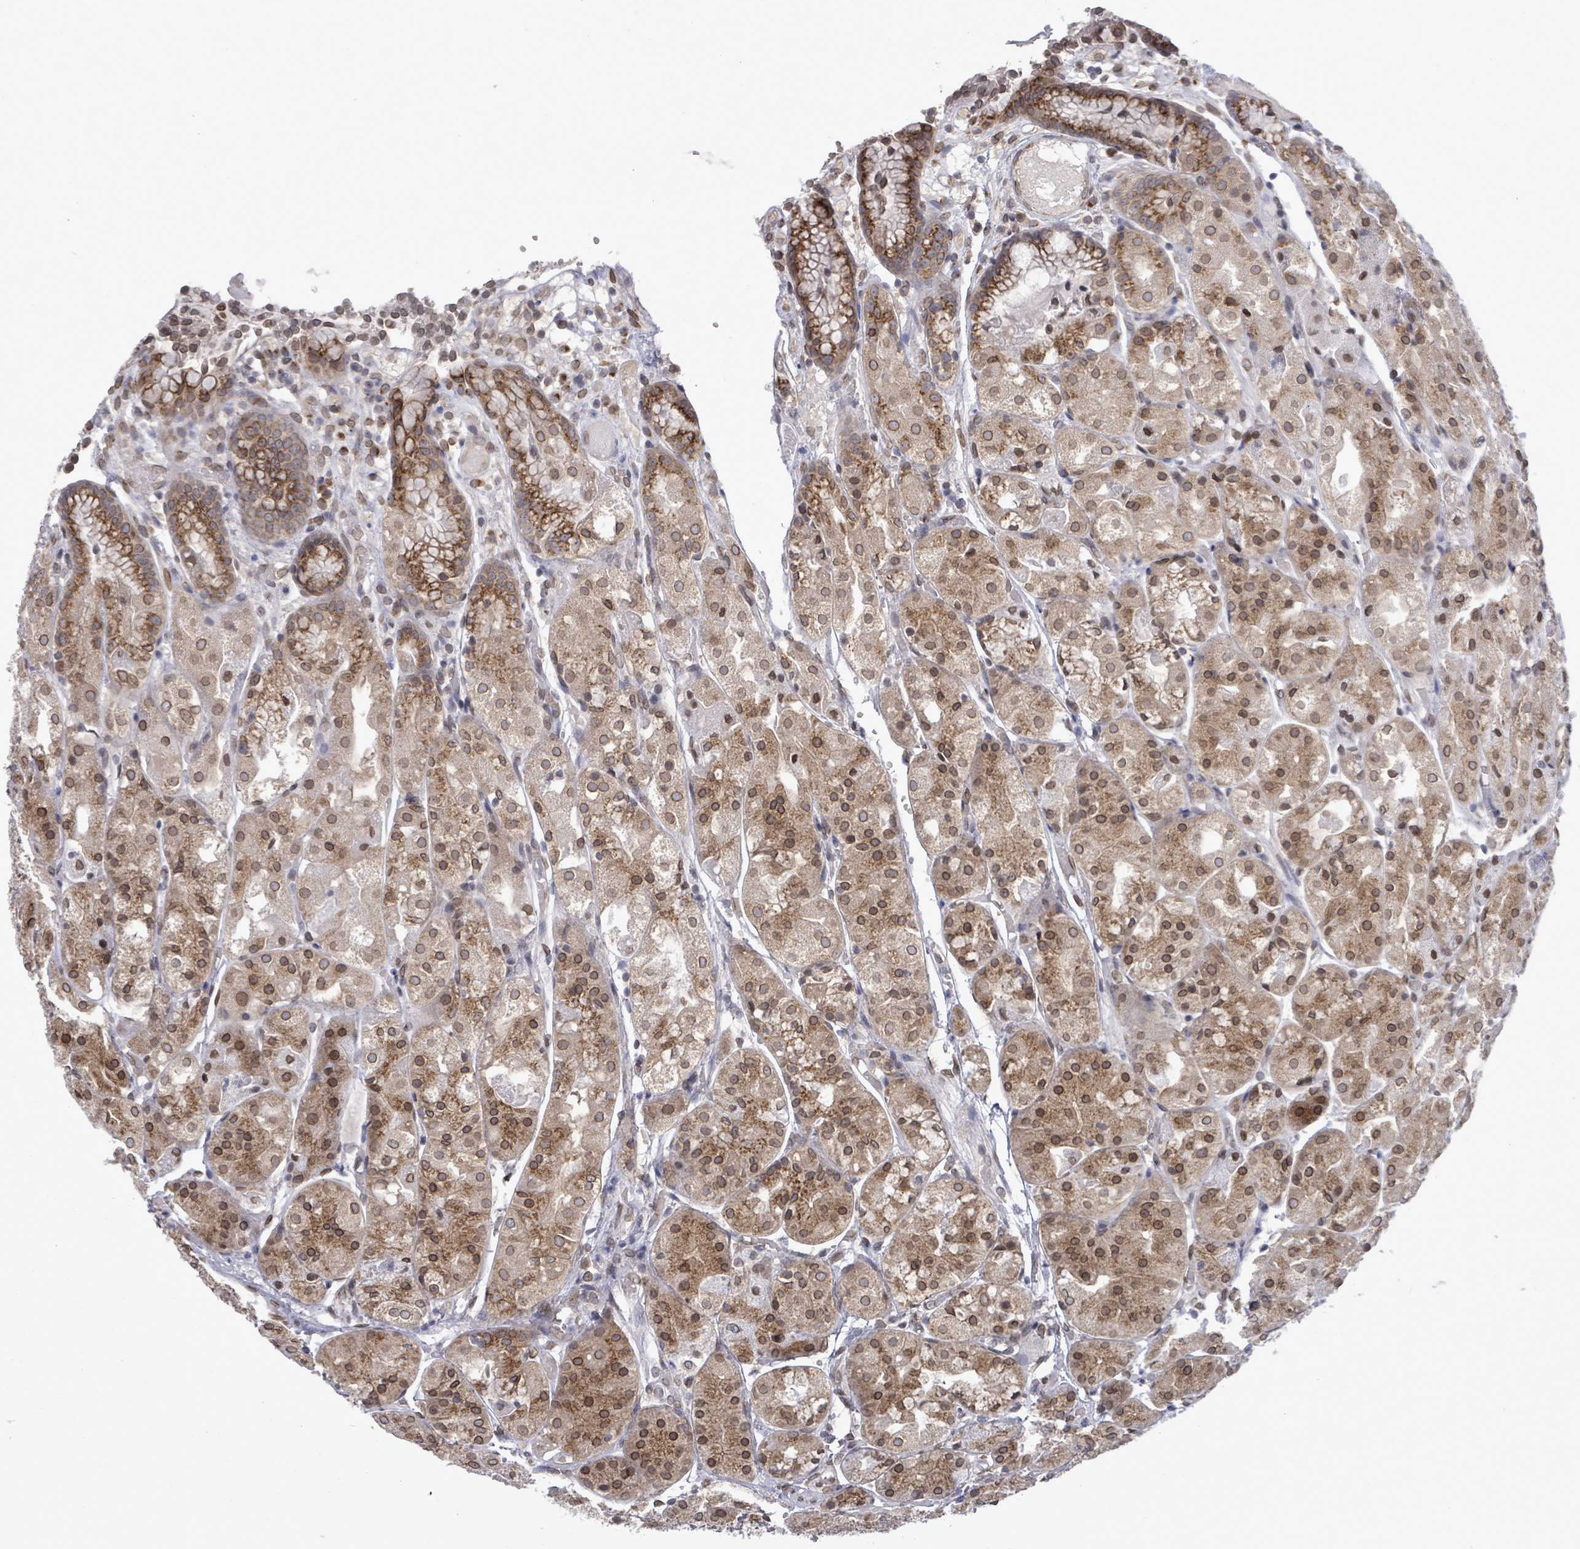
{"staining": {"intensity": "moderate", "quantity": ">75%", "location": "cytoplasmic/membranous,nuclear"}, "tissue": "stomach", "cell_type": "Glandular cells", "image_type": "normal", "snomed": [{"axis": "morphology", "description": "Normal tissue, NOS"}, {"axis": "topography", "description": "Stomach, upper"}], "caption": "Human stomach stained with a brown dye shows moderate cytoplasmic/membranous,nuclear positive staining in approximately >75% of glandular cells.", "gene": "ARFGAP1", "patient": {"sex": "male", "age": 72}}